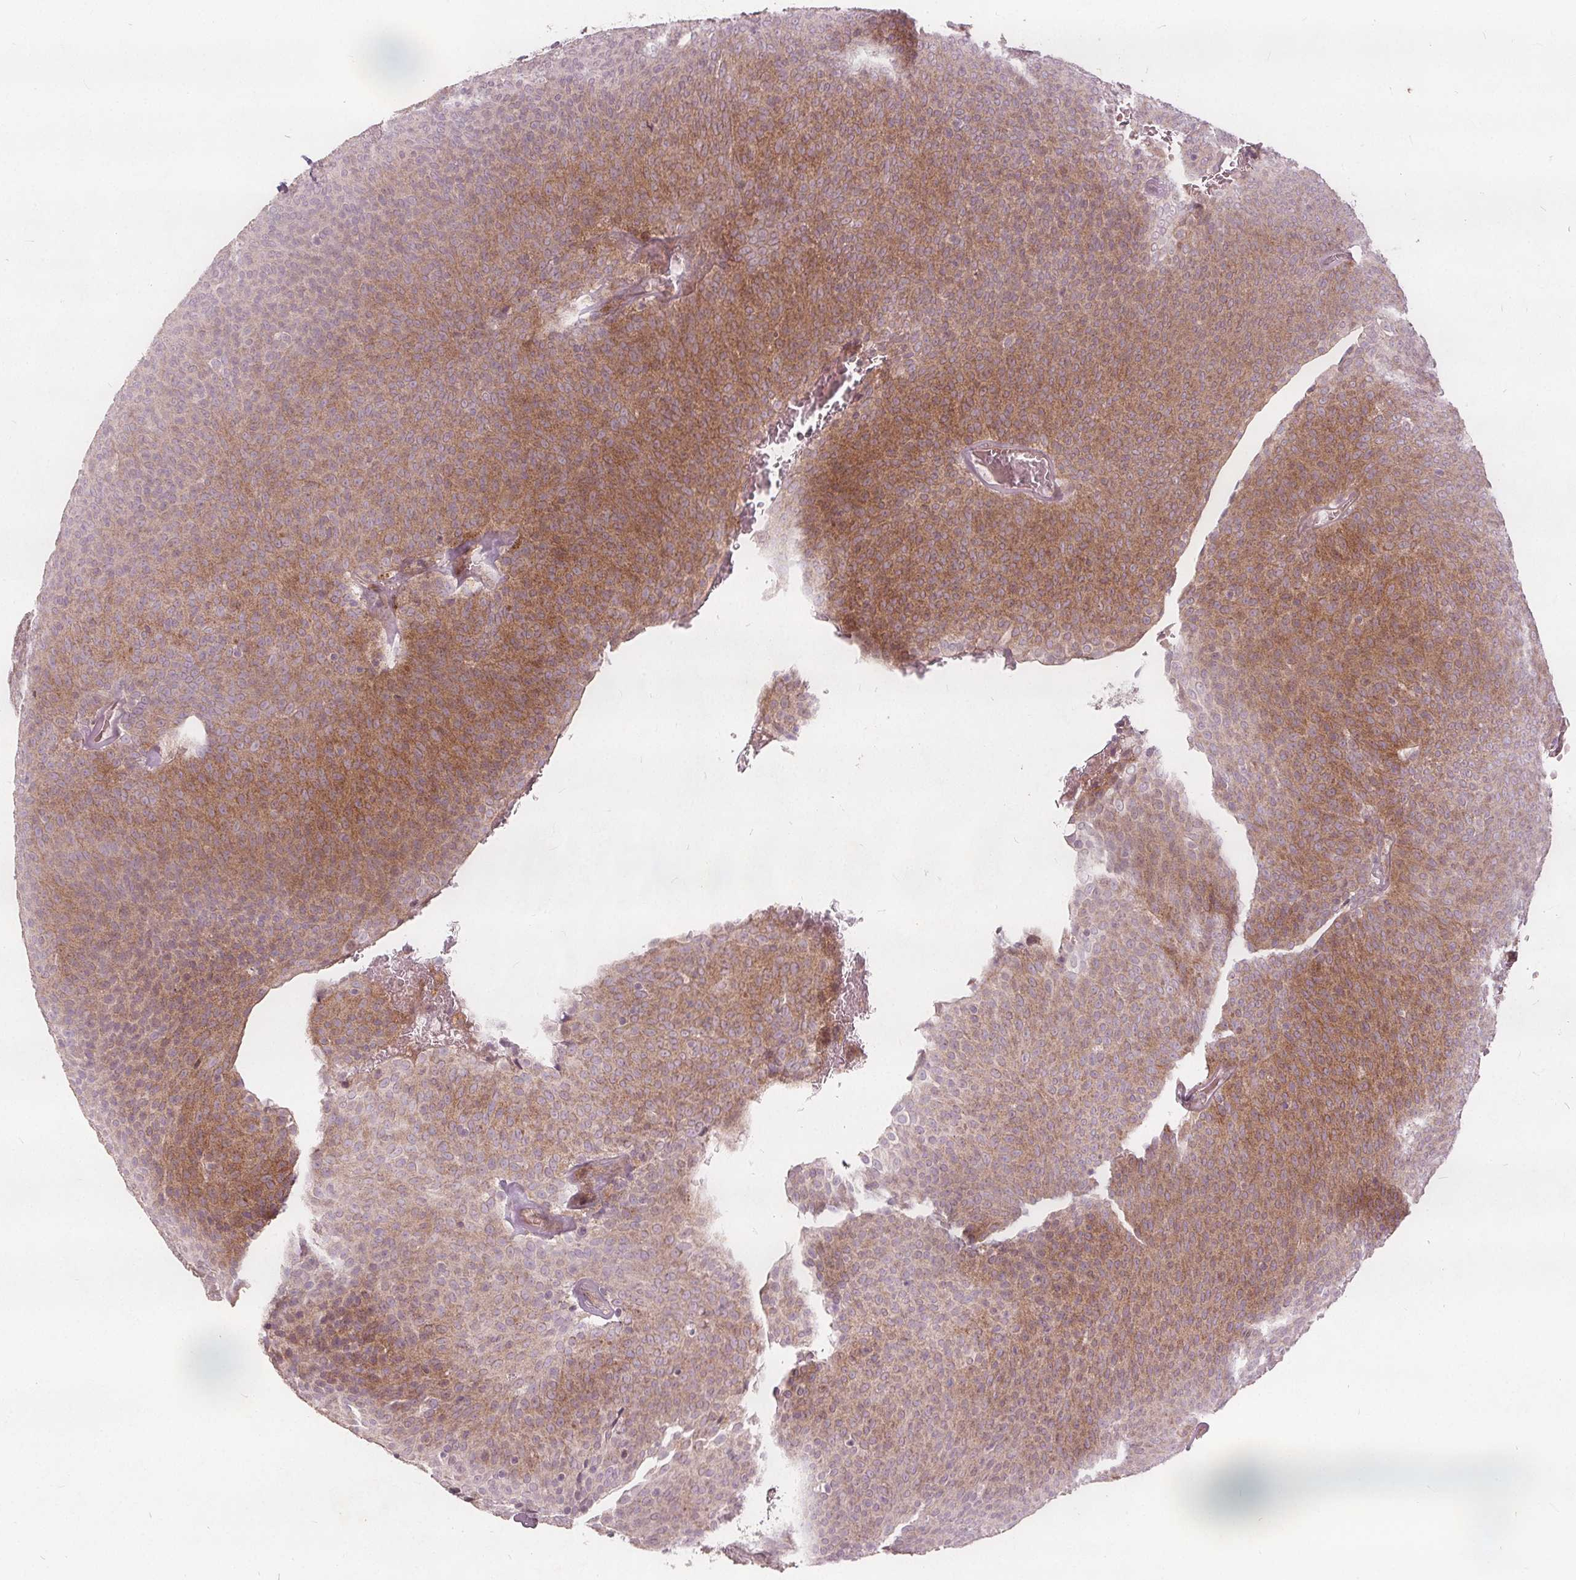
{"staining": {"intensity": "moderate", "quantity": "25%-75%", "location": "cytoplasmic/membranous"}, "tissue": "urothelial cancer", "cell_type": "Tumor cells", "image_type": "cancer", "snomed": [{"axis": "morphology", "description": "Urothelial carcinoma, Low grade"}, {"axis": "topography", "description": "Urinary bladder"}], "caption": "Urothelial cancer tissue exhibits moderate cytoplasmic/membranous expression in approximately 25%-75% of tumor cells, visualized by immunohistochemistry.", "gene": "PTPRT", "patient": {"sex": "male", "age": 77}}